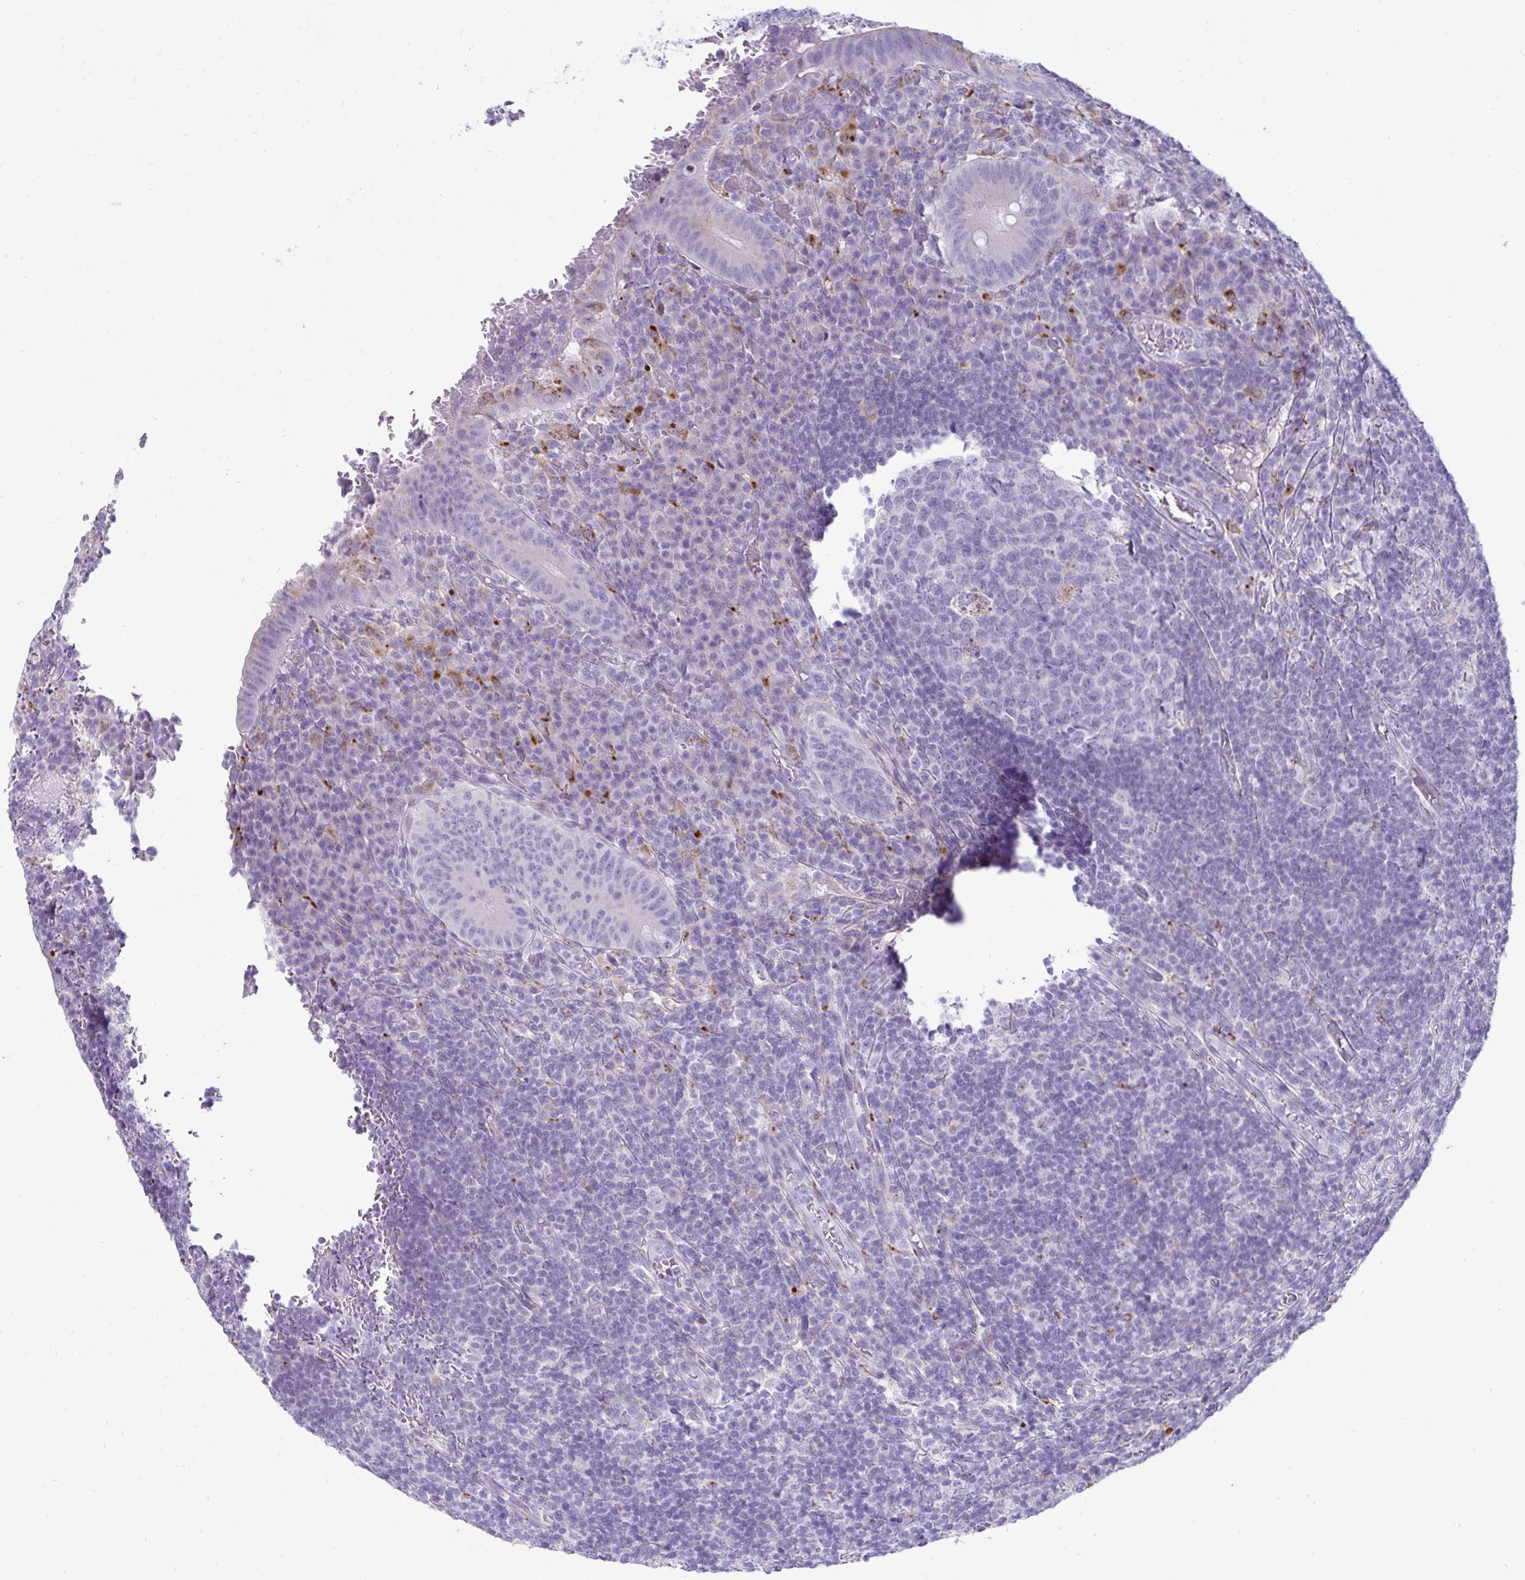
{"staining": {"intensity": "negative", "quantity": "none", "location": "none"}, "tissue": "appendix", "cell_type": "Glandular cells", "image_type": "normal", "snomed": [{"axis": "morphology", "description": "Normal tissue, NOS"}, {"axis": "topography", "description": "Appendix"}], "caption": "Glandular cells show no significant staining in benign appendix.", "gene": "CTSZ", "patient": {"sex": "male", "age": 18}}